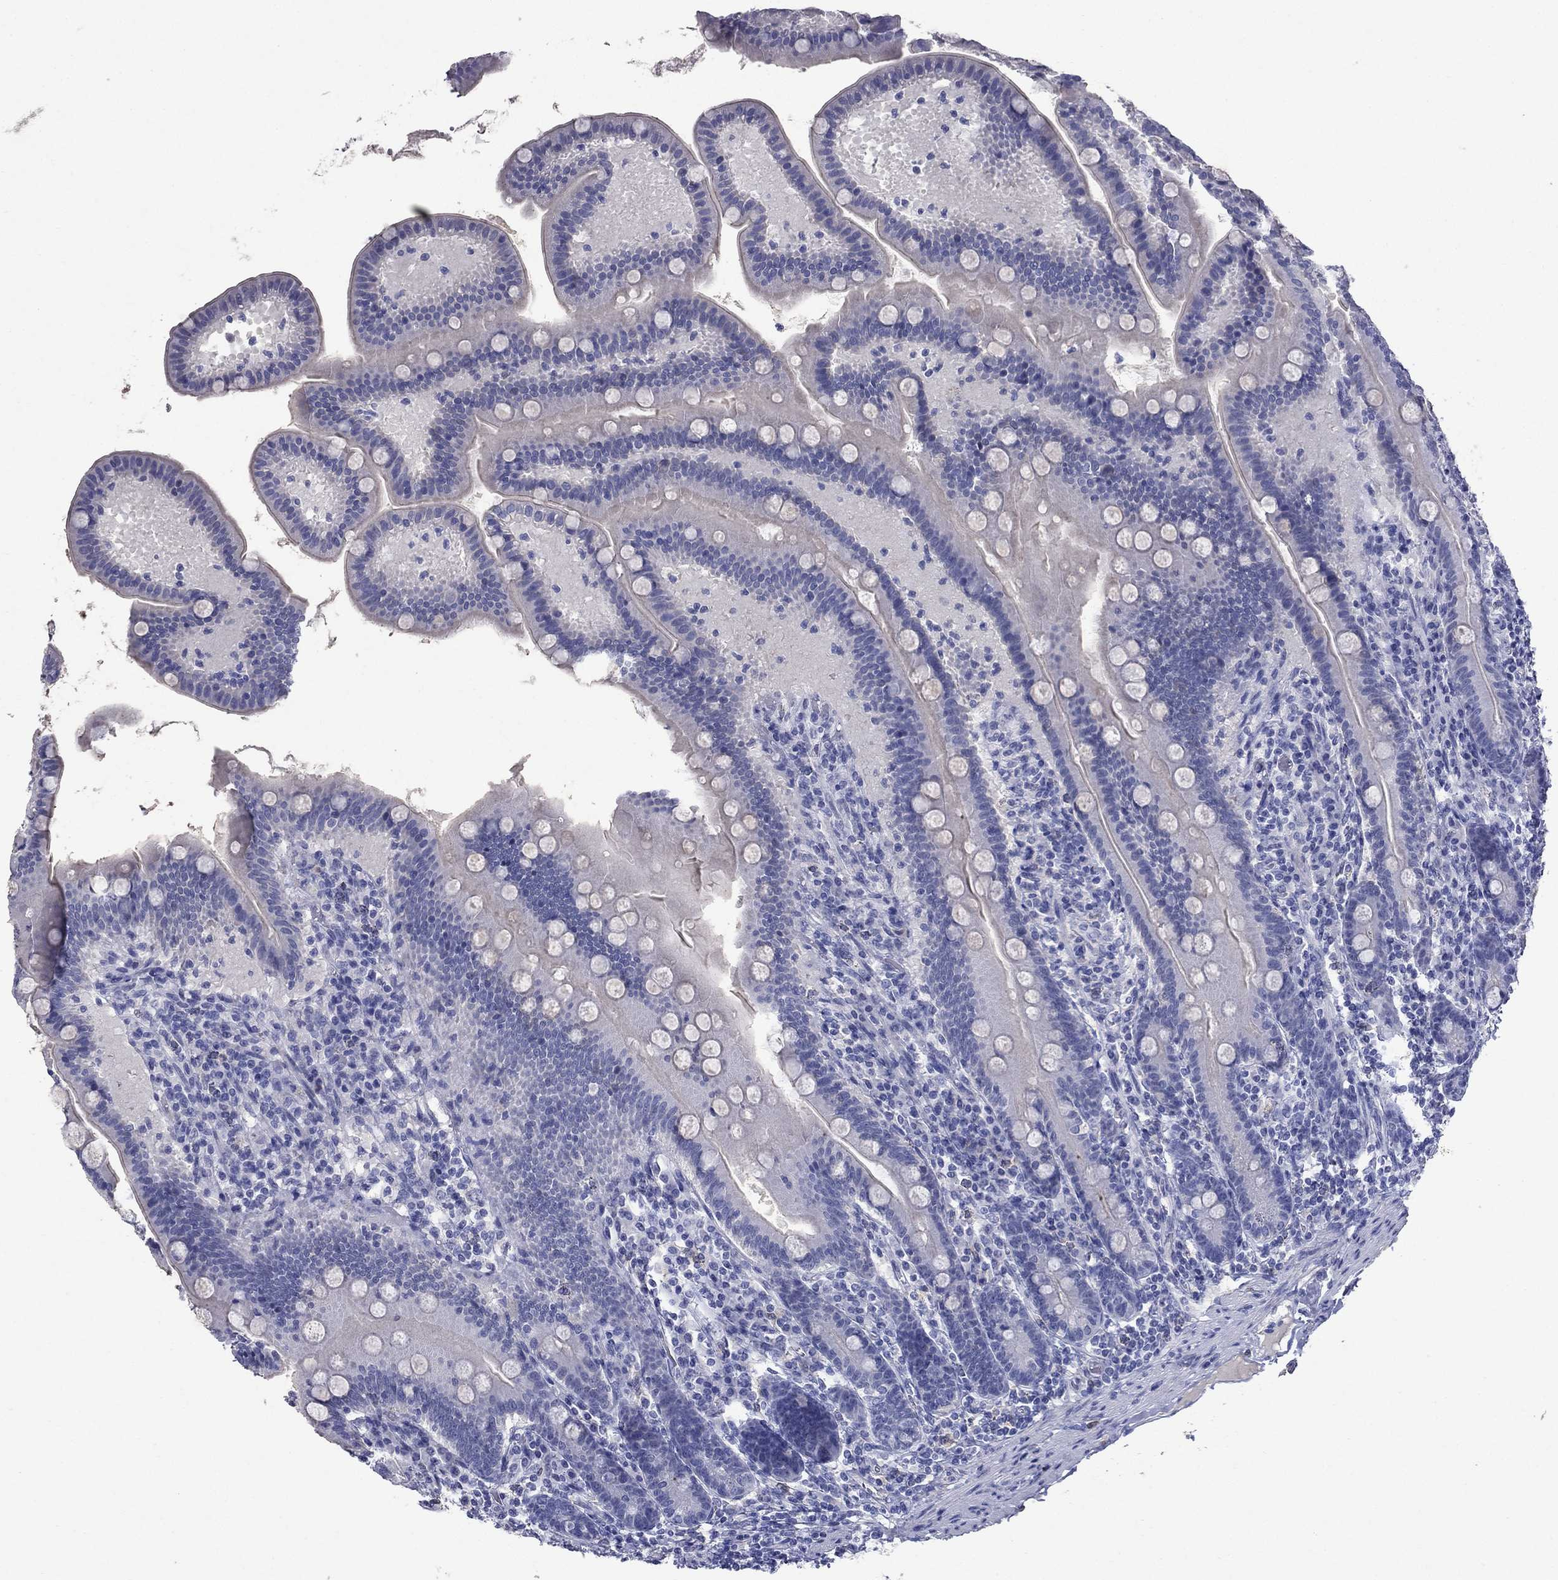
{"staining": {"intensity": "negative", "quantity": "none", "location": "none"}, "tissue": "small intestine", "cell_type": "Glandular cells", "image_type": "normal", "snomed": [{"axis": "morphology", "description": "Normal tissue, NOS"}, {"axis": "topography", "description": "Small intestine"}], "caption": "Small intestine stained for a protein using immunohistochemistry (IHC) reveals no positivity glandular cells.", "gene": "CFAP119", "patient": {"sex": "male", "age": 66}}